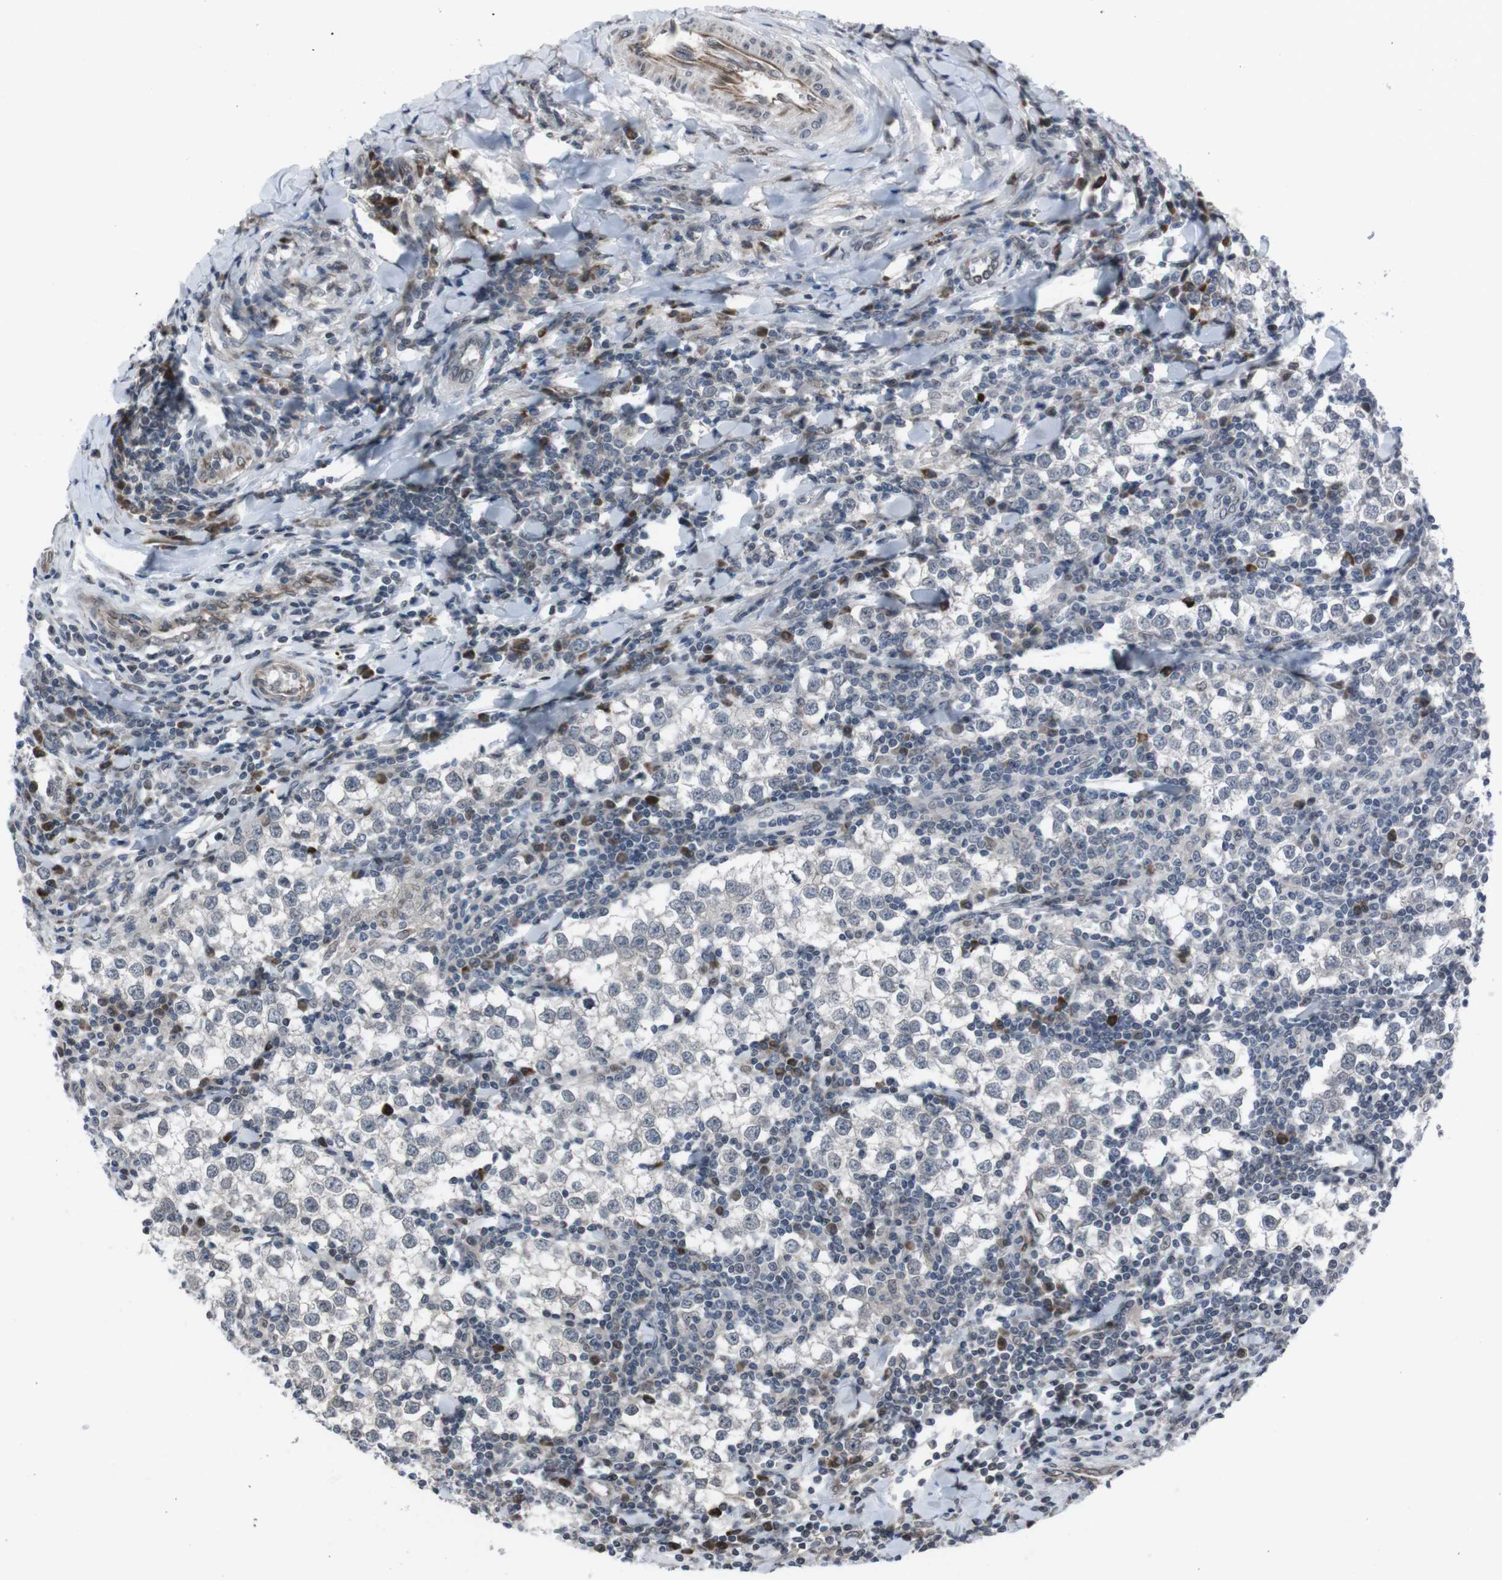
{"staining": {"intensity": "negative", "quantity": "none", "location": "none"}, "tissue": "testis cancer", "cell_type": "Tumor cells", "image_type": "cancer", "snomed": [{"axis": "morphology", "description": "Seminoma, NOS"}, {"axis": "morphology", "description": "Carcinoma, Embryonal, NOS"}, {"axis": "topography", "description": "Testis"}], "caption": "The immunohistochemistry histopathology image has no significant positivity in tumor cells of testis cancer tissue.", "gene": "SS18L1", "patient": {"sex": "male", "age": 36}}